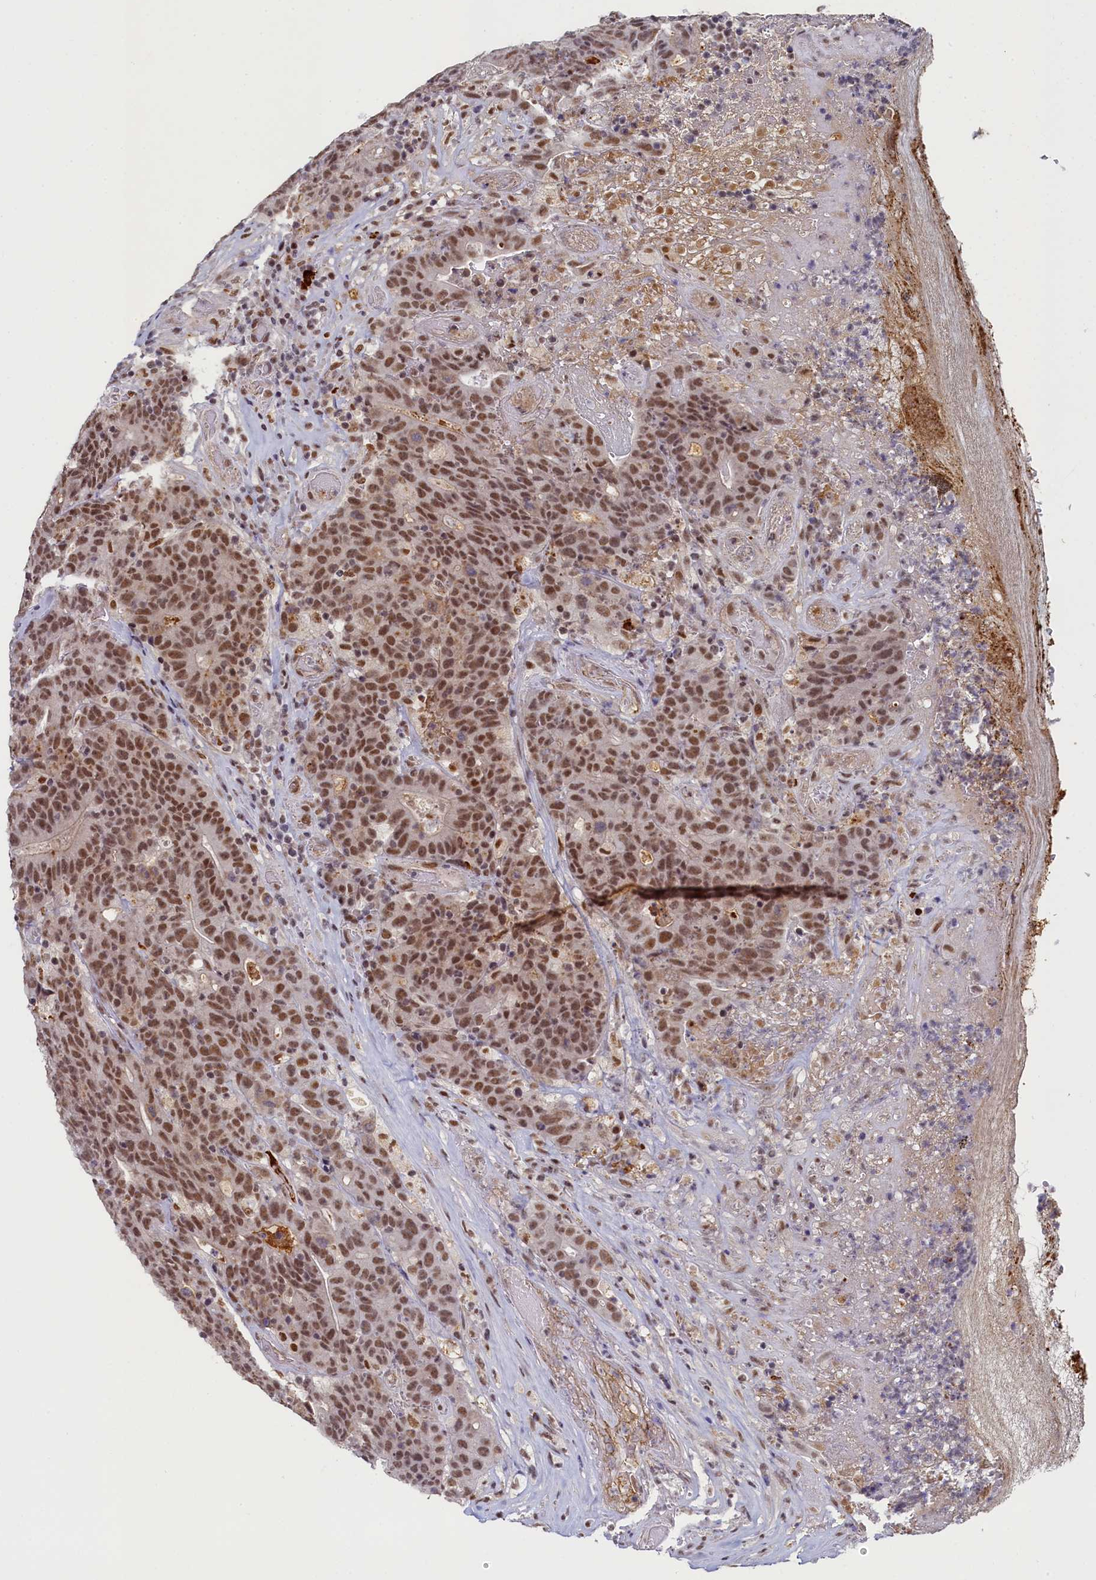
{"staining": {"intensity": "moderate", "quantity": ">75%", "location": "nuclear"}, "tissue": "colorectal cancer", "cell_type": "Tumor cells", "image_type": "cancer", "snomed": [{"axis": "morphology", "description": "Adenocarcinoma, NOS"}, {"axis": "topography", "description": "Colon"}], "caption": "Immunohistochemistry image of neoplastic tissue: adenocarcinoma (colorectal) stained using immunohistochemistry shows medium levels of moderate protein expression localized specifically in the nuclear of tumor cells, appearing as a nuclear brown color.", "gene": "INTS14", "patient": {"sex": "female", "age": 75}}